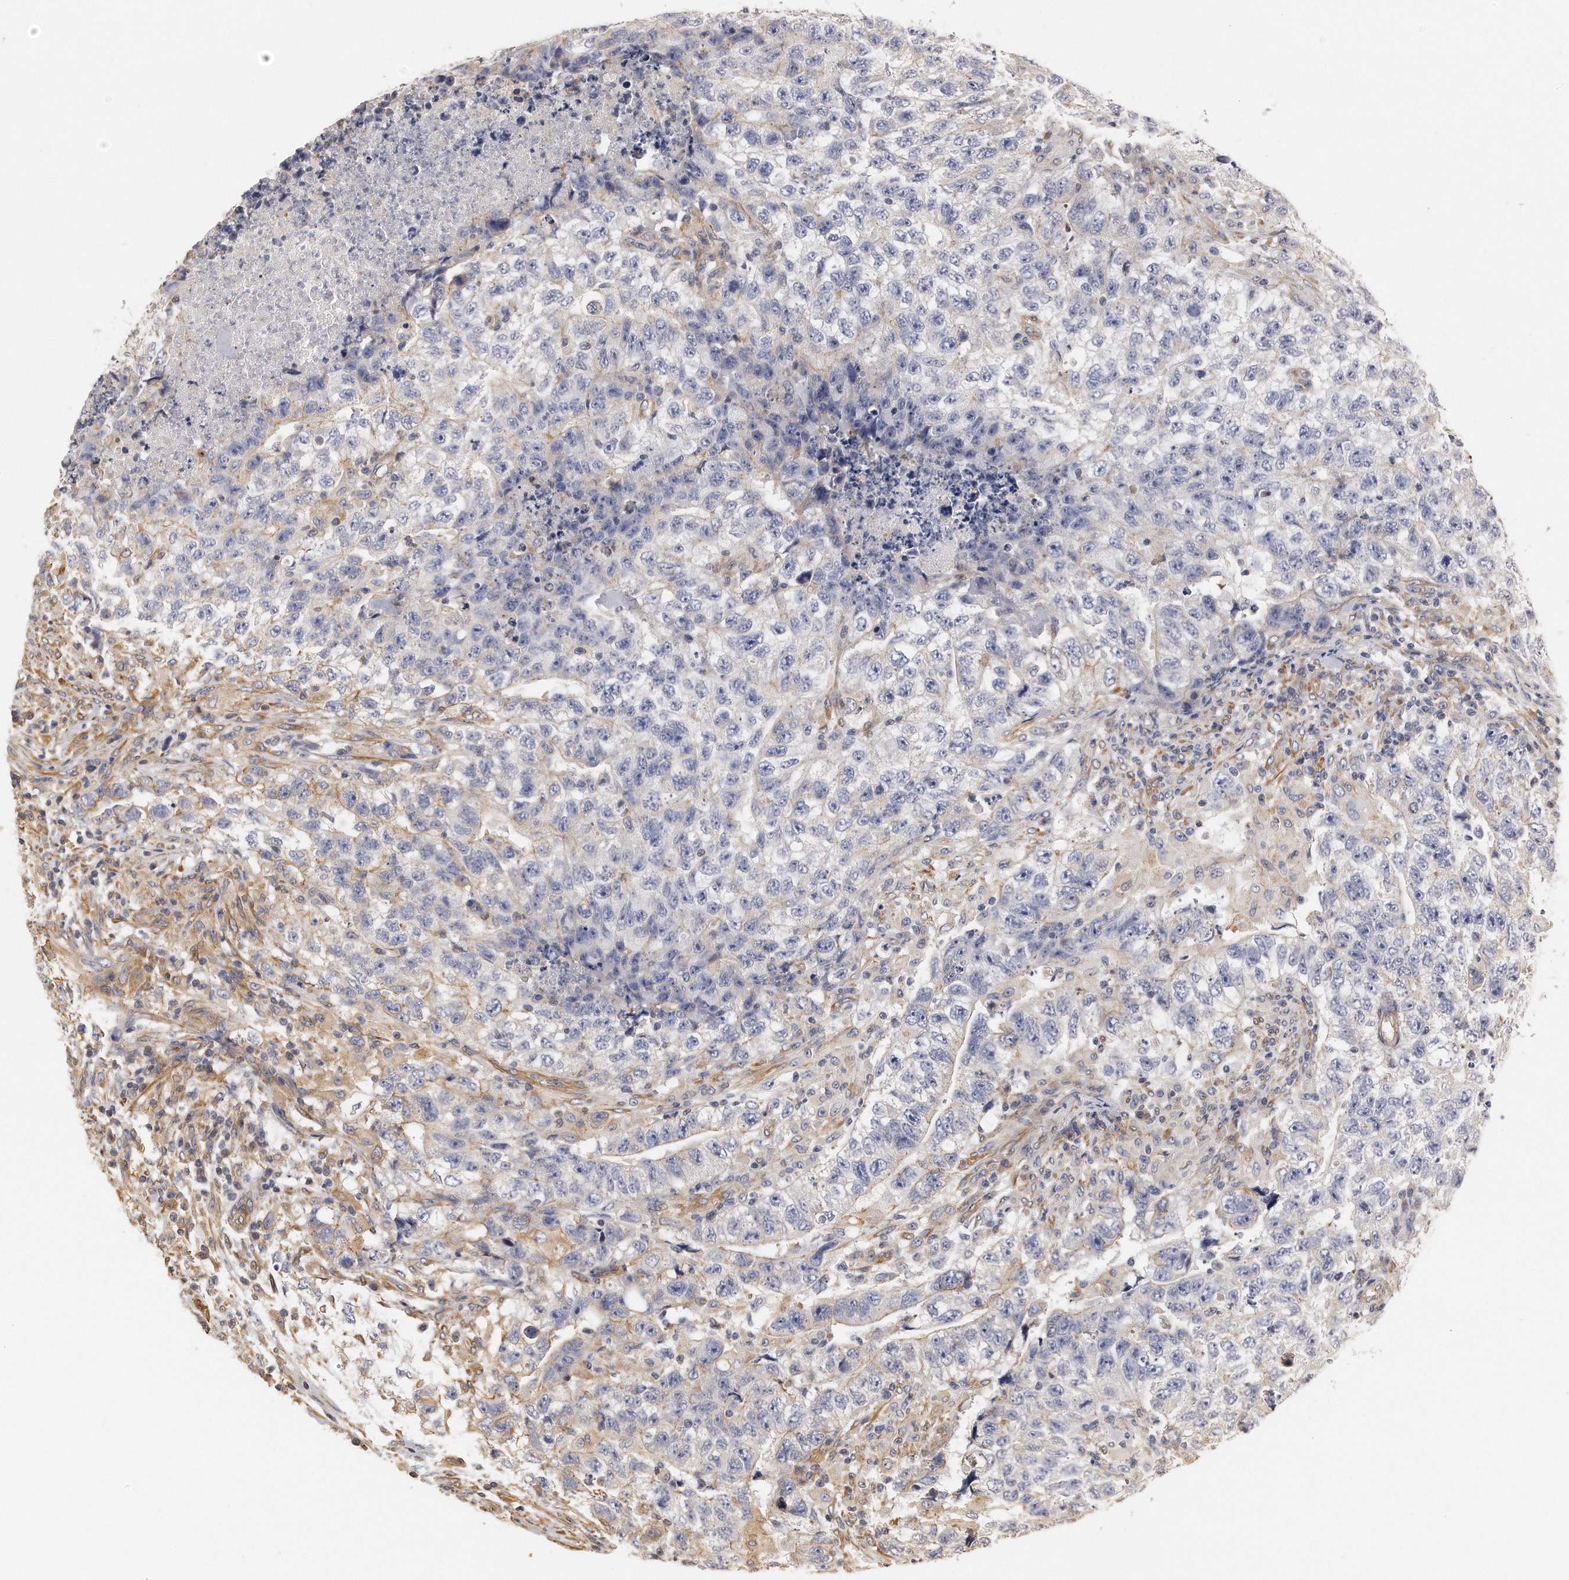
{"staining": {"intensity": "moderate", "quantity": "25%-75%", "location": "cytoplasmic/membranous"}, "tissue": "testis cancer", "cell_type": "Tumor cells", "image_type": "cancer", "snomed": [{"axis": "morphology", "description": "Carcinoma, Embryonal, NOS"}, {"axis": "topography", "description": "Testis"}], "caption": "Protein expression analysis of testis cancer (embryonal carcinoma) reveals moderate cytoplasmic/membranous staining in about 25%-75% of tumor cells.", "gene": "CHST7", "patient": {"sex": "male", "age": 21}}